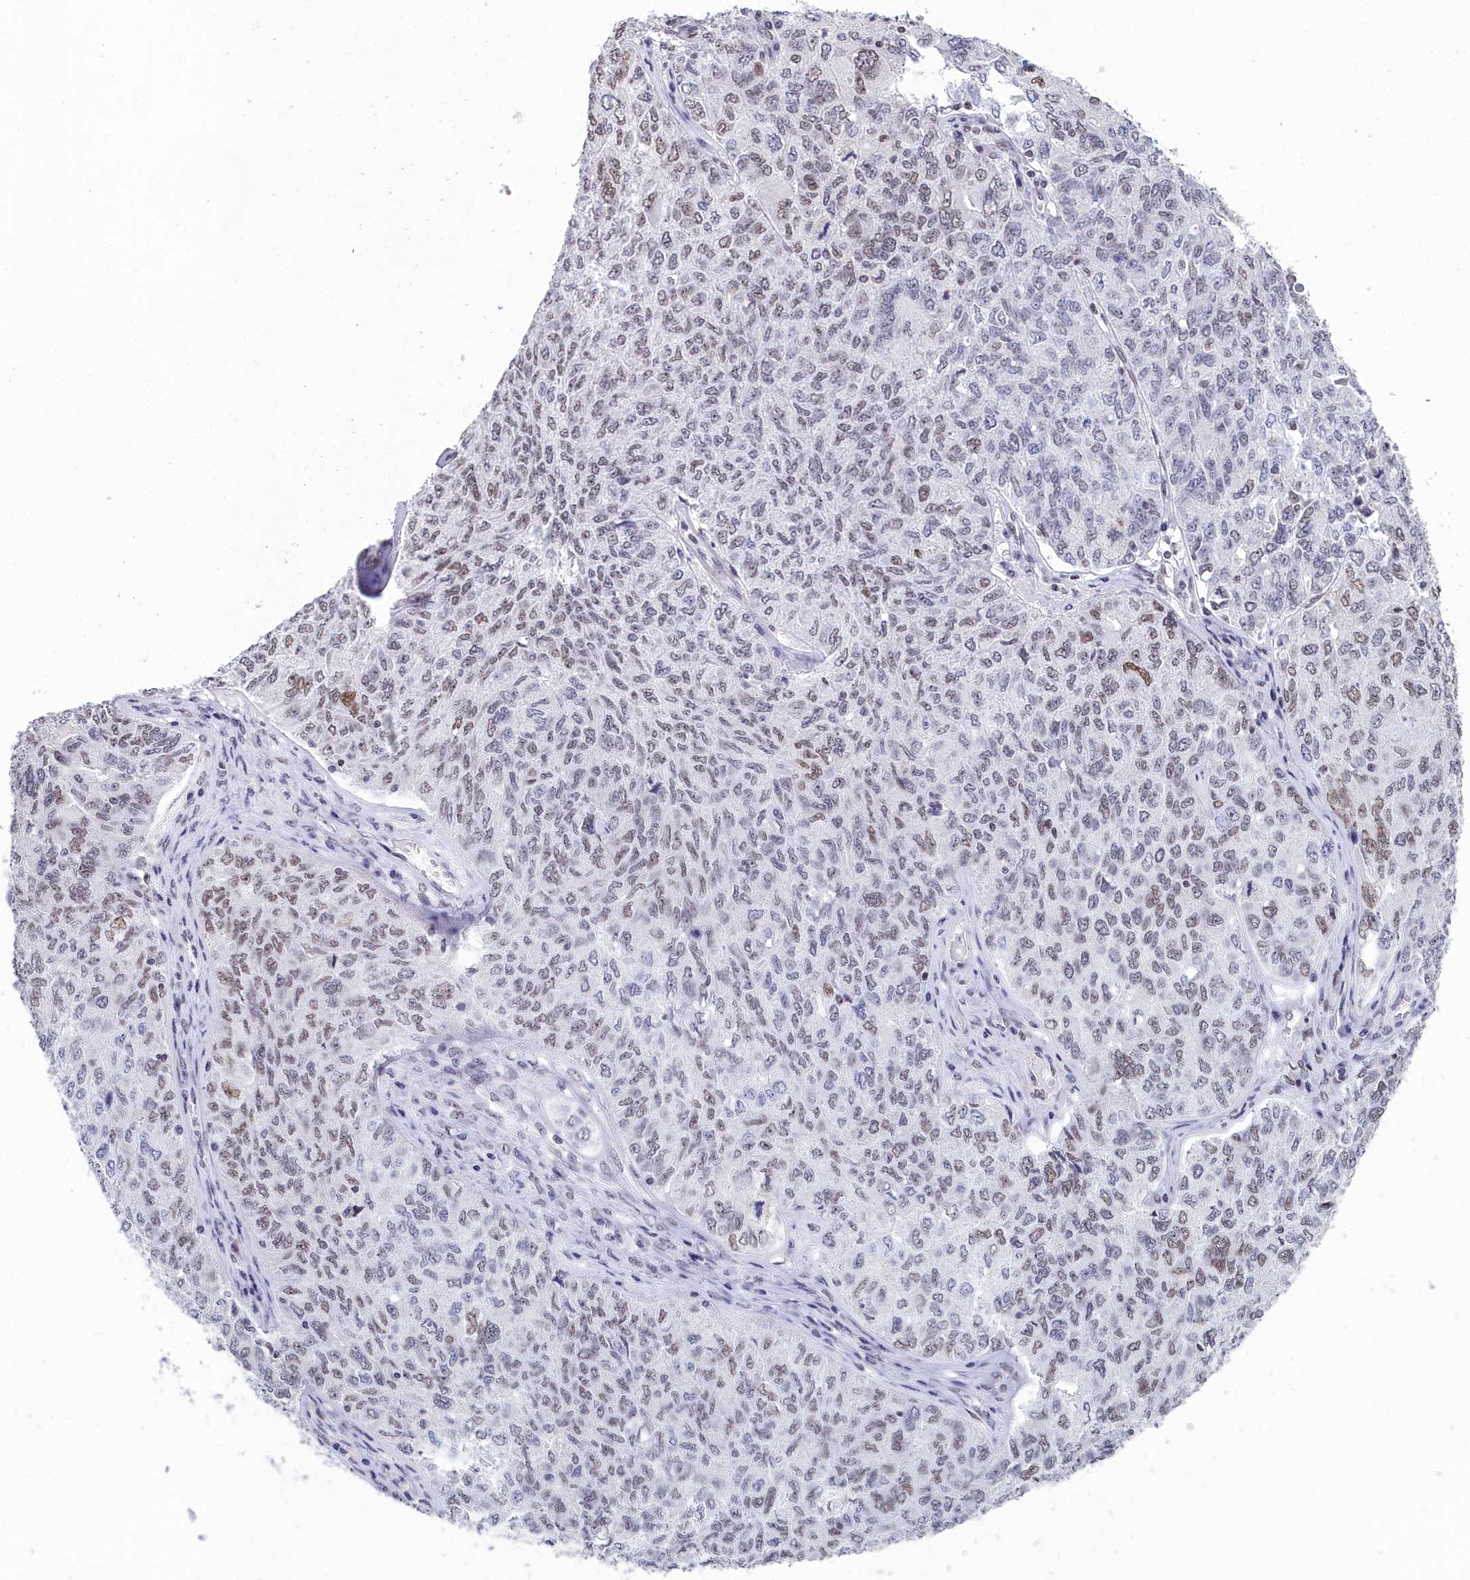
{"staining": {"intensity": "weak", "quantity": "25%-75%", "location": "nuclear"}, "tissue": "ovarian cancer", "cell_type": "Tumor cells", "image_type": "cancer", "snomed": [{"axis": "morphology", "description": "Carcinoma, endometroid"}, {"axis": "topography", "description": "Ovary"}], "caption": "Immunohistochemical staining of endometroid carcinoma (ovarian) shows low levels of weak nuclear expression in about 25%-75% of tumor cells.", "gene": "CCDC97", "patient": {"sex": "female", "age": 62}}